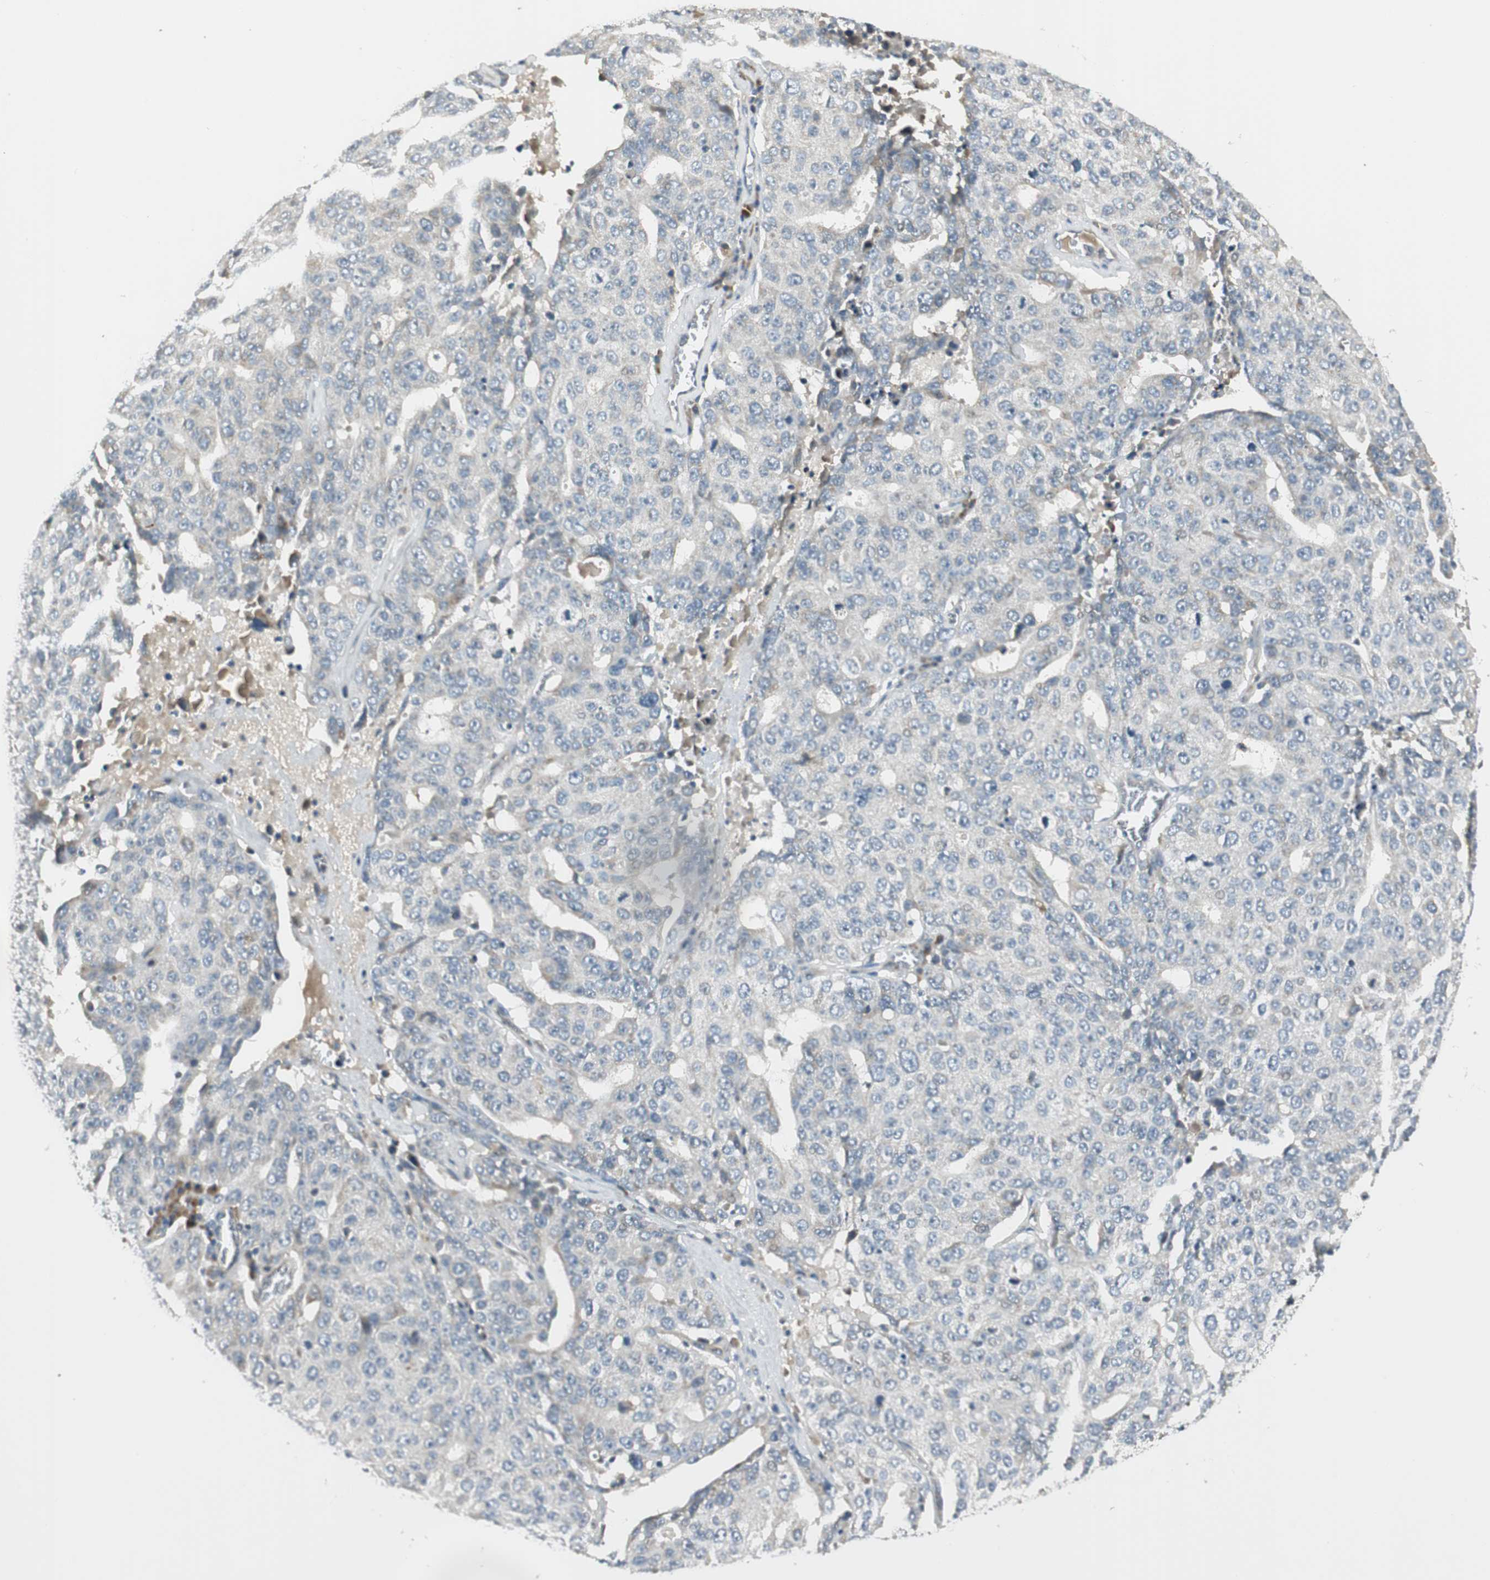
{"staining": {"intensity": "negative", "quantity": "none", "location": "none"}, "tissue": "ovarian cancer", "cell_type": "Tumor cells", "image_type": "cancer", "snomed": [{"axis": "morphology", "description": "Carcinoma, endometroid"}, {"axis": "topography", "description": "Ovary"}], "caption": "Immunohistochemistry of human ovarian cancer (endometroid carcinoma) shows no positivity in tumor cells. Brightfield microscopy of IHC stained with DAB (brown) and hematoxylin (blue), captured at high magnification.", "gene": "PCDHB15", "patient": {"sex": "female", "age": 62}}